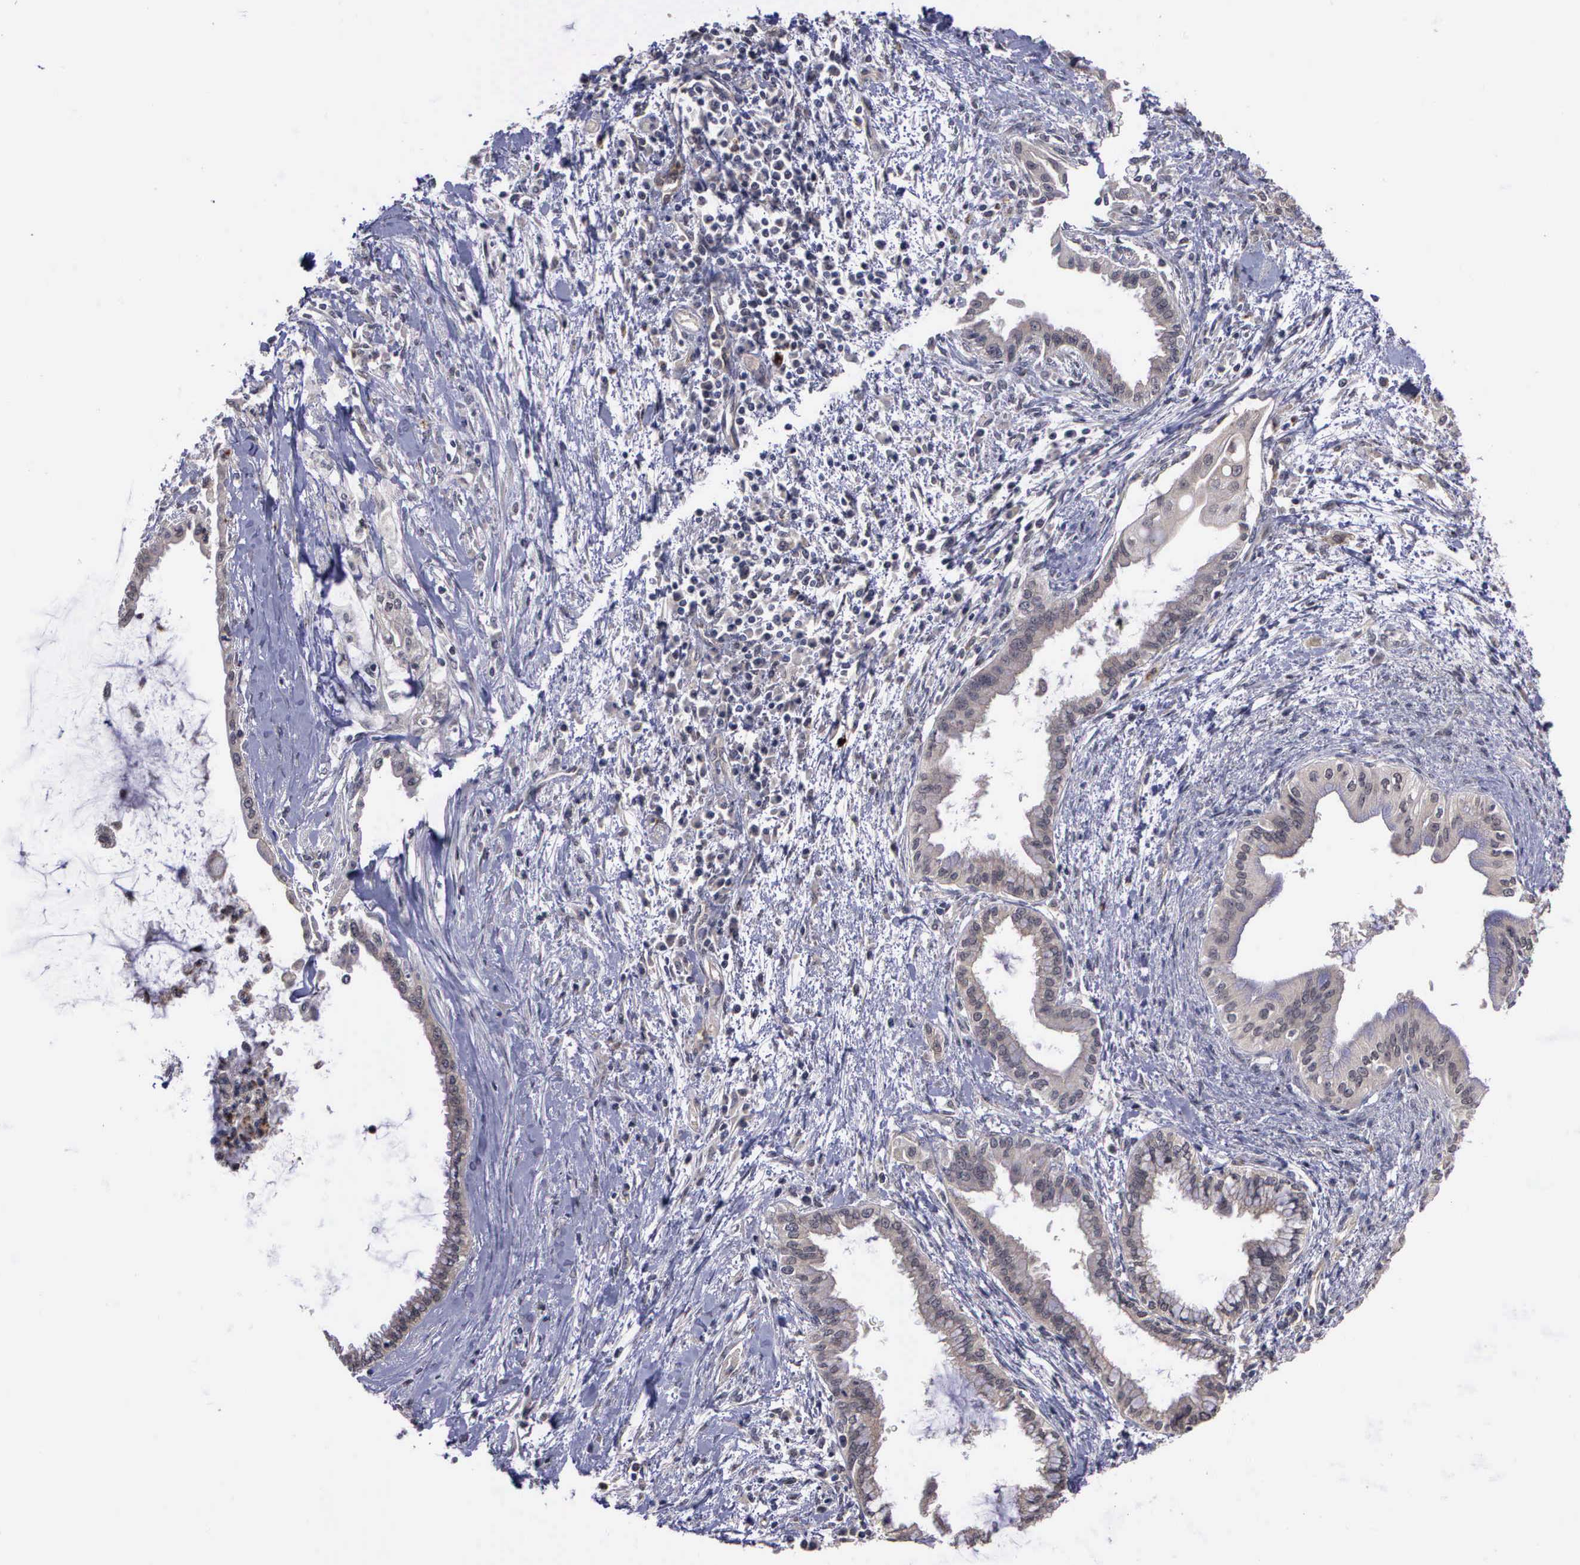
{"staining": {"intensity": "weak", "quantity": "25%-75%", "location": "cytoplasmic/membranous"}, "tissue": "pancreatic cancer", "cell_type": "Tumor cells", "image_type": "cancer", "snomed": [{"axis": "morphology", "description": "Adenocarcinoma, NOS"}, {"axis": "topography", "description": "Pancreas"}], "caption": "Immunohistochemical staining of human pancreatic cancer (adenocarcinoma) exhibits weak cytoplasmic/membranous protein expression in about 25%-75% of tumor cells.", "gene": "MAP3K9", "patient": {"sex": "female", "age": 64}}